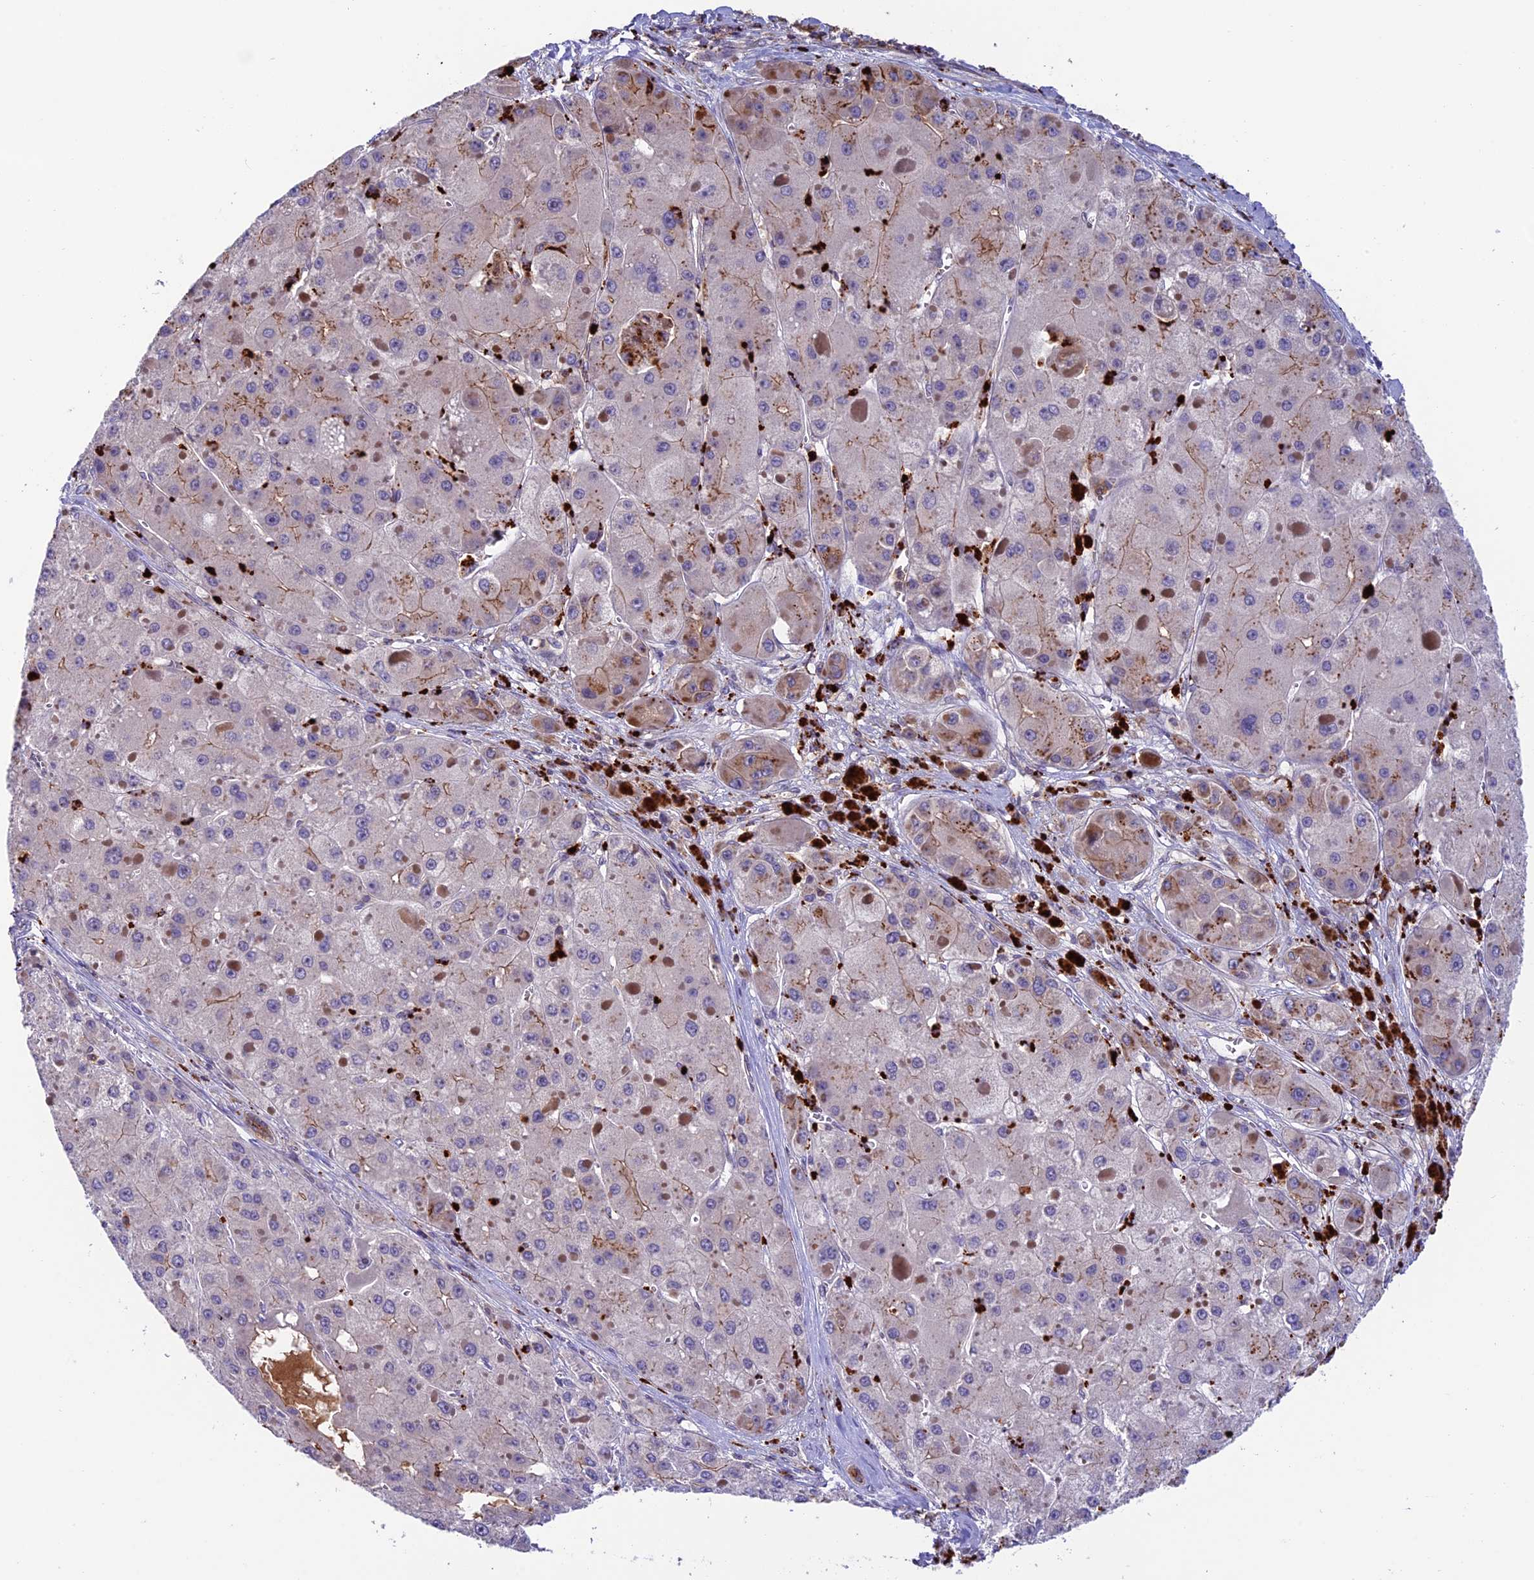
{"staining": {"intensity": "negative", "quantity": "none", "location": "none"}, "tissue": "liver cancer", "cell_type": "Tumor cells", "image_type": "cancer", "snomed": [{"axis": "morphology", "description": "Carcinoma, Hepatocellular, NOS"}, {"axis": "topography", "description": "Liver"}], "caption": "High power microscopy photomicrograph of an immunohistochemistry photomicrograph of liver hepatocellular carcinoma, revealing no significant staining in tumor cells.", "gene": "ARHGEF18", "patient": {"sex": "female", "age": 73}}